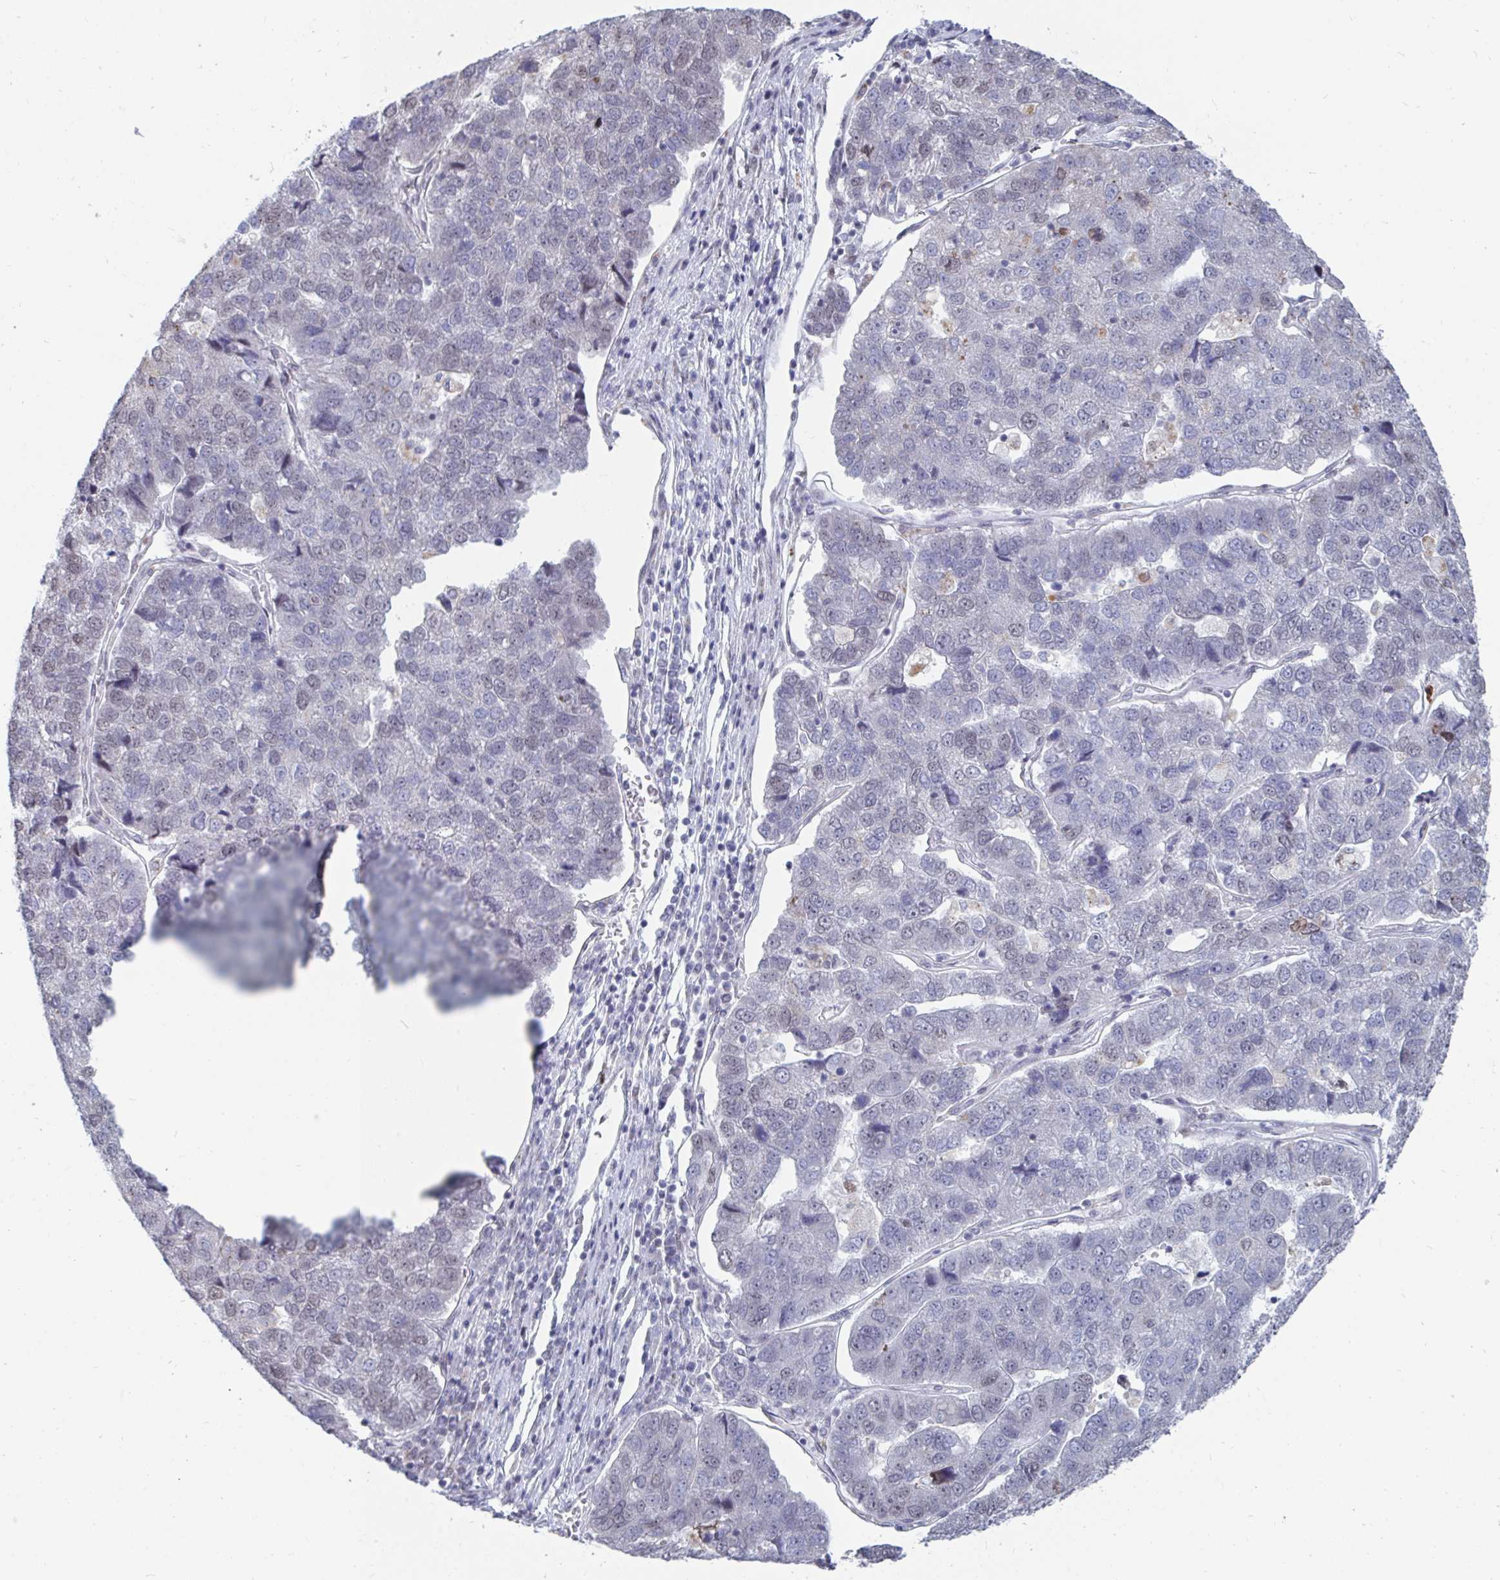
{"staining": {"intensity": "negative", "quantity": "none", "location": "none"}, "tissue": "pancreatic cancer", "cell_type": "Tumor cells", "image_type": "cancer", "snomed": [{"axis": "morphology", "description": "Adenocarcinoma, NOS"}, {"axis": "topography", "description": "Pancreas"}], "caption": "DAB (3,3'-diaminobenzidine) immunohistochemical staining of pancreatic cancer displays no significant expression in tumor cells.", "gene": "TRIP12", "patient": {"sex": "female", "age": 61}}